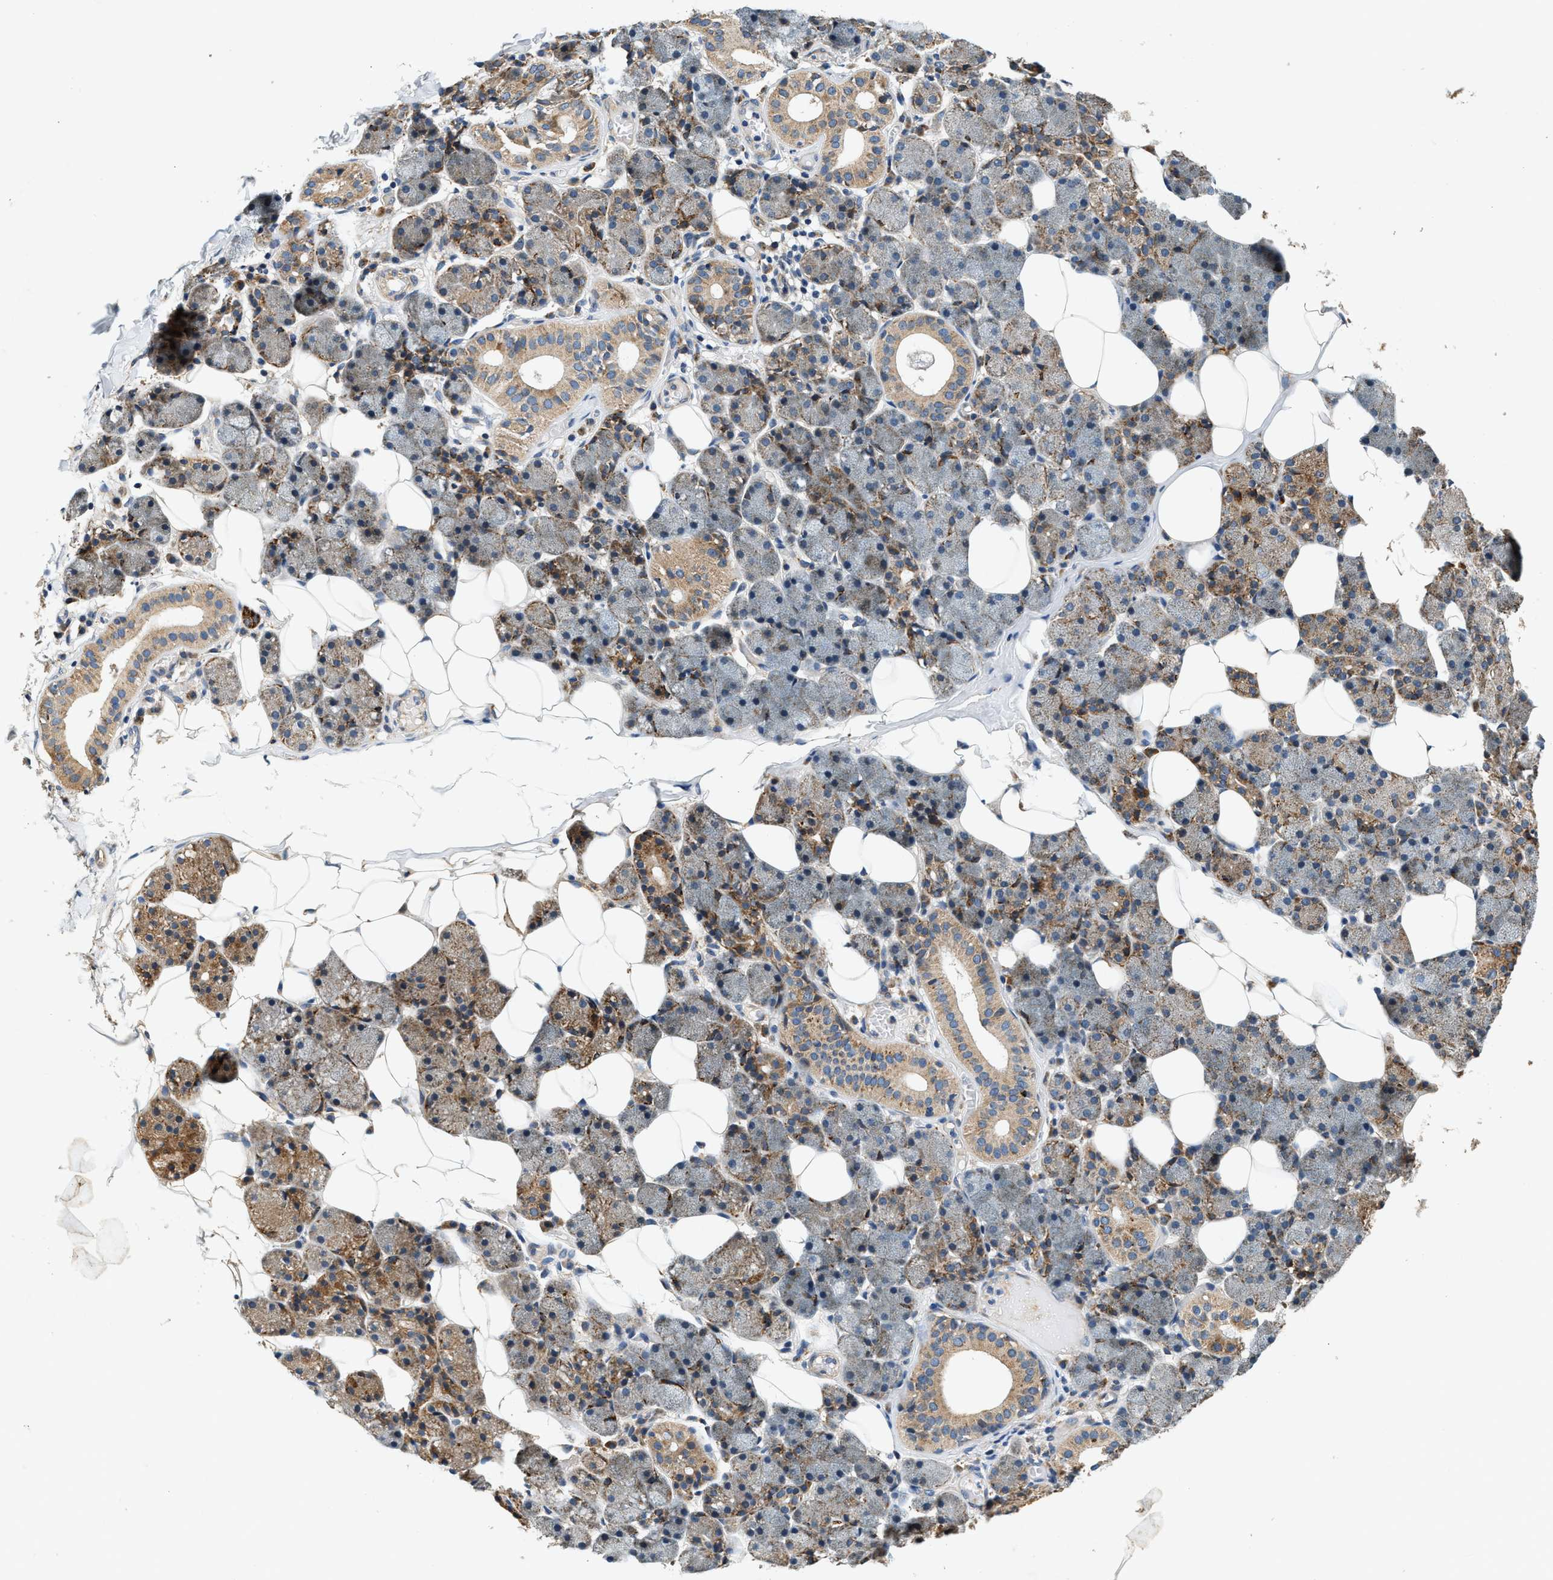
{"staining": {"intensity": "moderate", "quantity": "25%-75%", "location": "cytoplasmic/membranous"}, "tissue": "salivary gland", "cell_type": "Glandular cells", "image_type": "normal", "snomed": [{"axis": "morphology", "description": "Normal tissue, NOS"}, {"axis": "topography", "description": "Salivary gland"}], "caption": "Salivary gland stained with DAB immunohistochemistry demonstrates medium levels of moderate cytoplasmic/membranous staining in approximately 25%-75% of glandular cells. (Stains: DAB (3,3'-diaminobenzidine) in brown, nuclei in blue, Microscopy: brightfield microscopy at high magnification).", "gene": "DUSP10", "patient": {"sex": "female", "age": 33}}